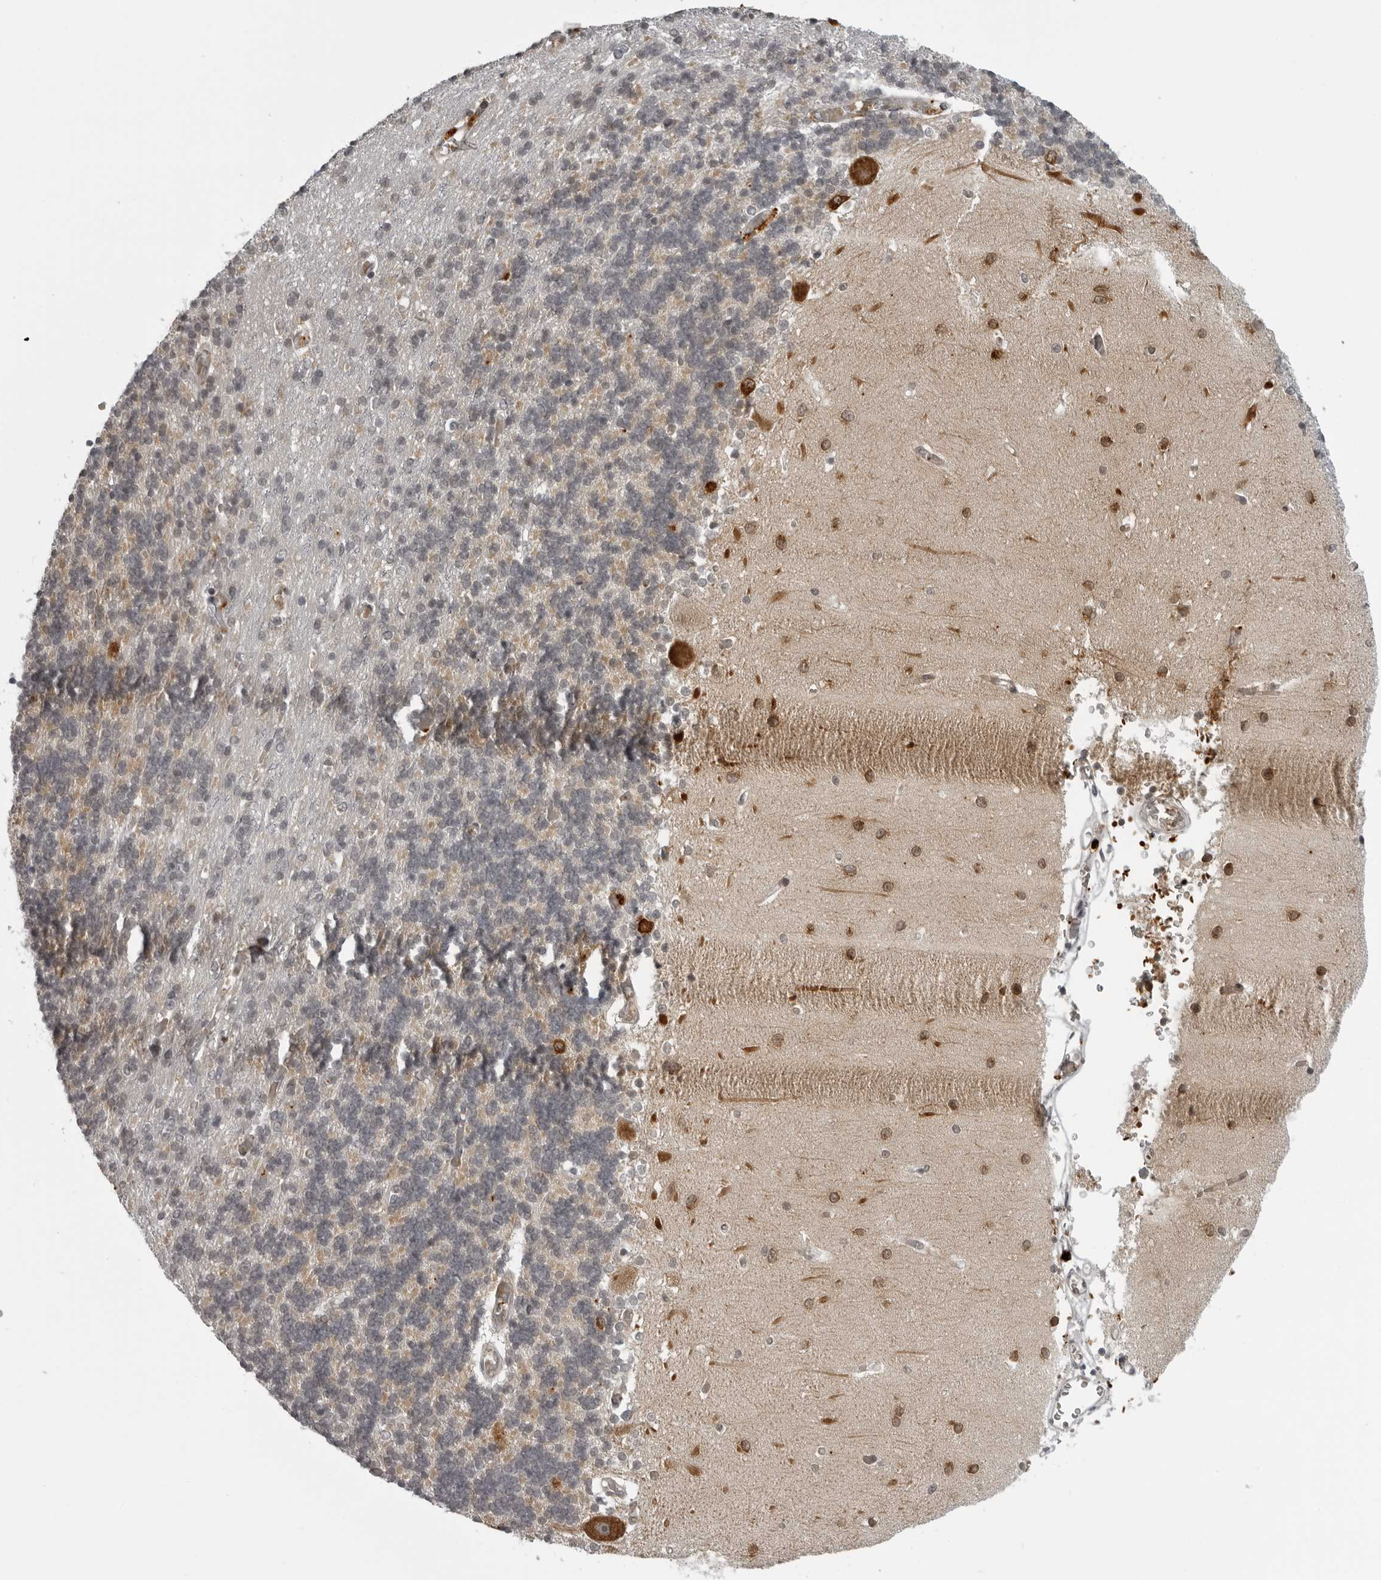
{"staining": {"intensity": "weak", "quantity": "<25%", "location": "cytoplasmic/membranous"}, "tissue": "cerebellum", "cell_type": "Cells in granular layer", "image_type": "normal", "snomed": [{"axis": "morphology", "description": "Normal tissue, NOS"}, {"axis": "topography", "description": "Cerebellum"}], "caption": "Immunohistochemical staining of unremarkable cerebellum shows no significant positivity in cells in granular layer. The staining is performed using DAB brown chromogen with nuclei counter-stained in using hematoxylin.", "gene": "THOP1", "patient": {"sex": "male", "age": 37}}